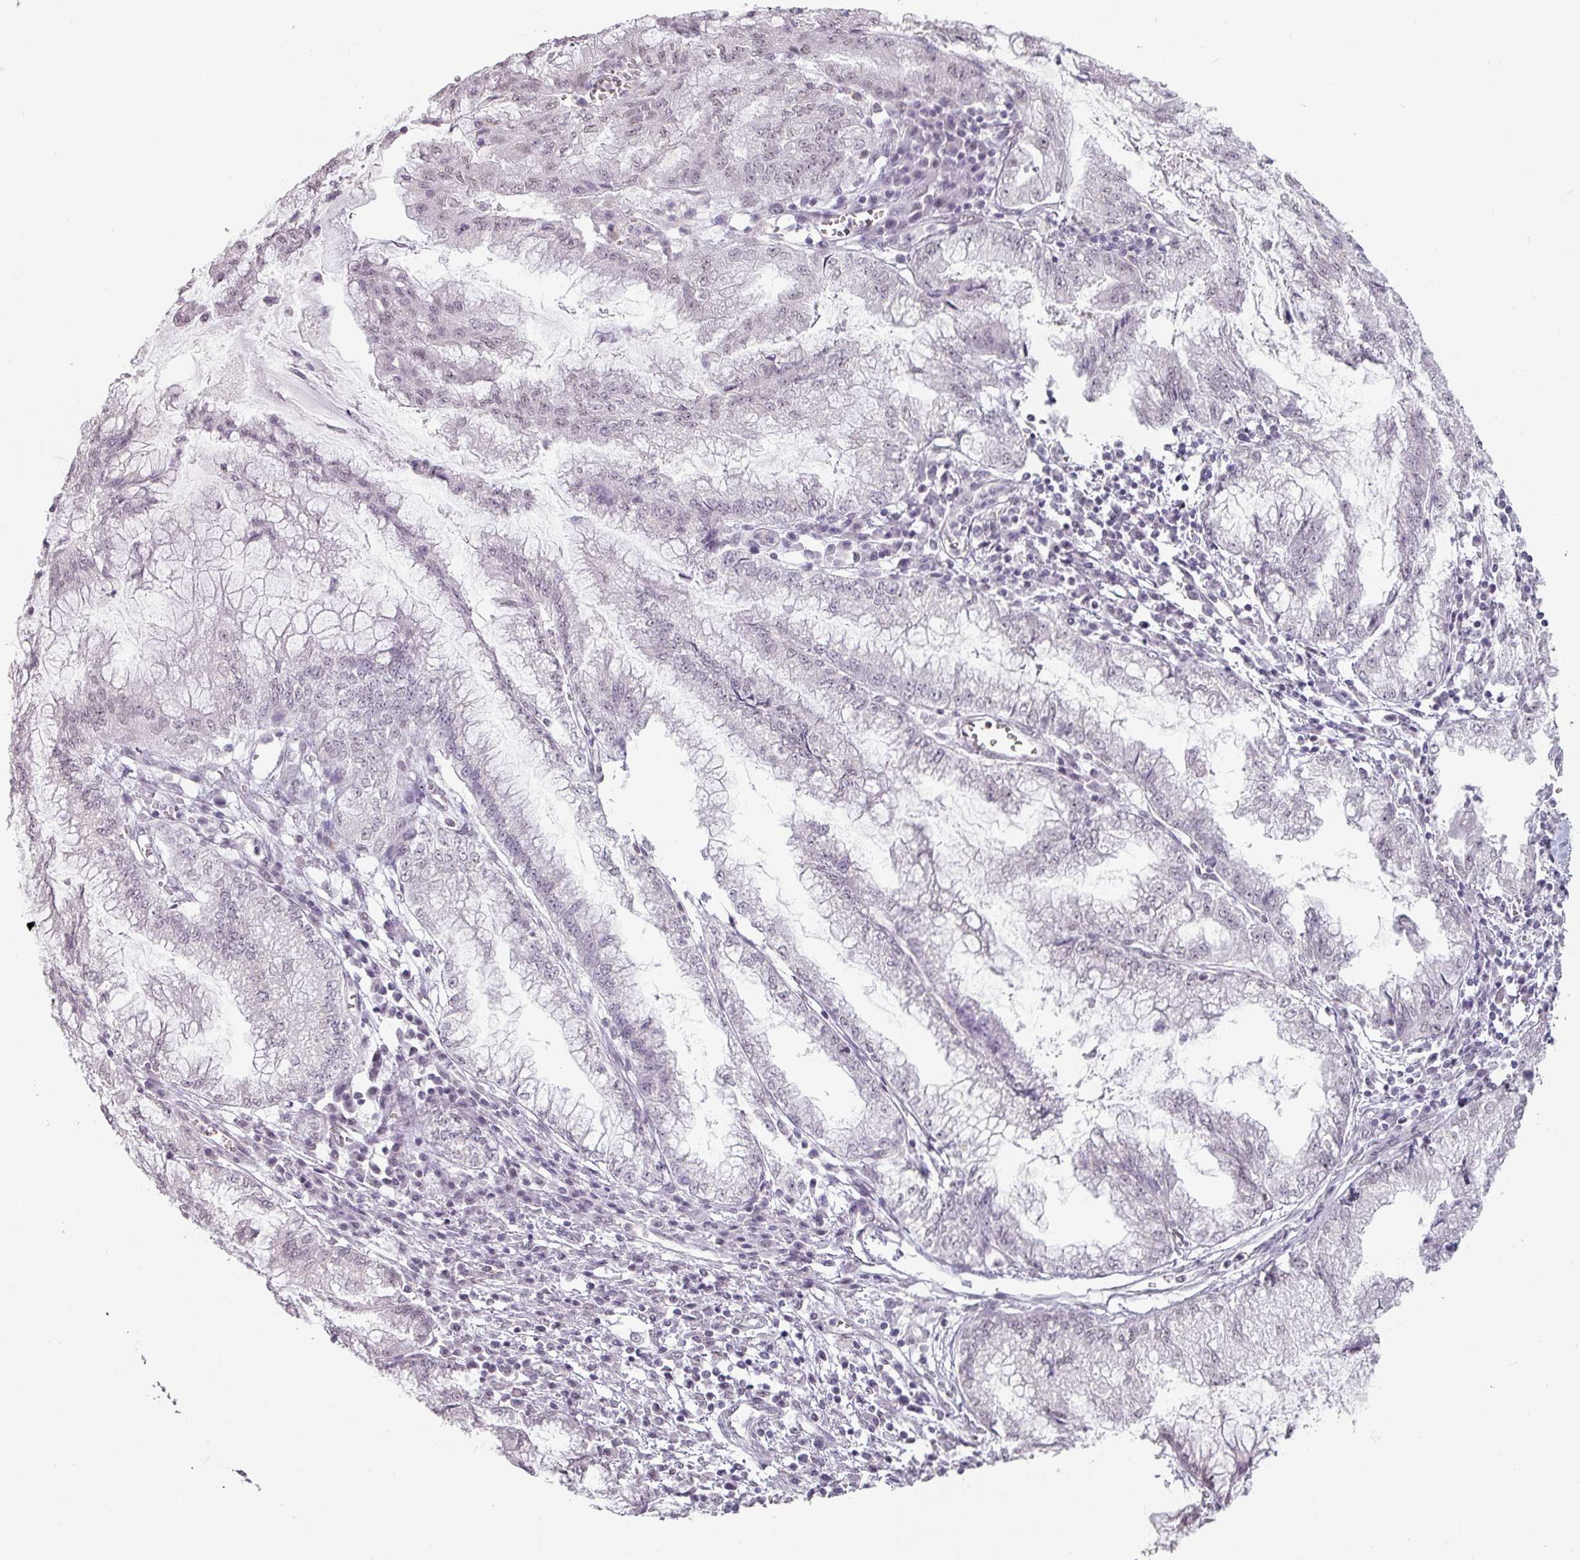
{"staining": {"intensity": "weak", "quantity": "<25%", "location": "nuclear"}, "tissue": "pancreatic cancer", "cell_type": "Tumor cells", "image_type": "cancer", "snomed": [{"axis": "morphology", "description": "Adenocarcinoma, NOS"}, {"axis": "topography", "description": "Pancreas"}], "caption": "Tumor cells are negative for protein expression in human pancreatic cancer (adenocarcinoma). The staining was performed using DAB (3,3'-diaminobenzidine) to visualize the protein expression in brown, while the nuclei were stained in blue with hematoxylin (Magnification: 20x).", "gene": "SPRR1A", "patient": {"sex": "male", "age": 73}}